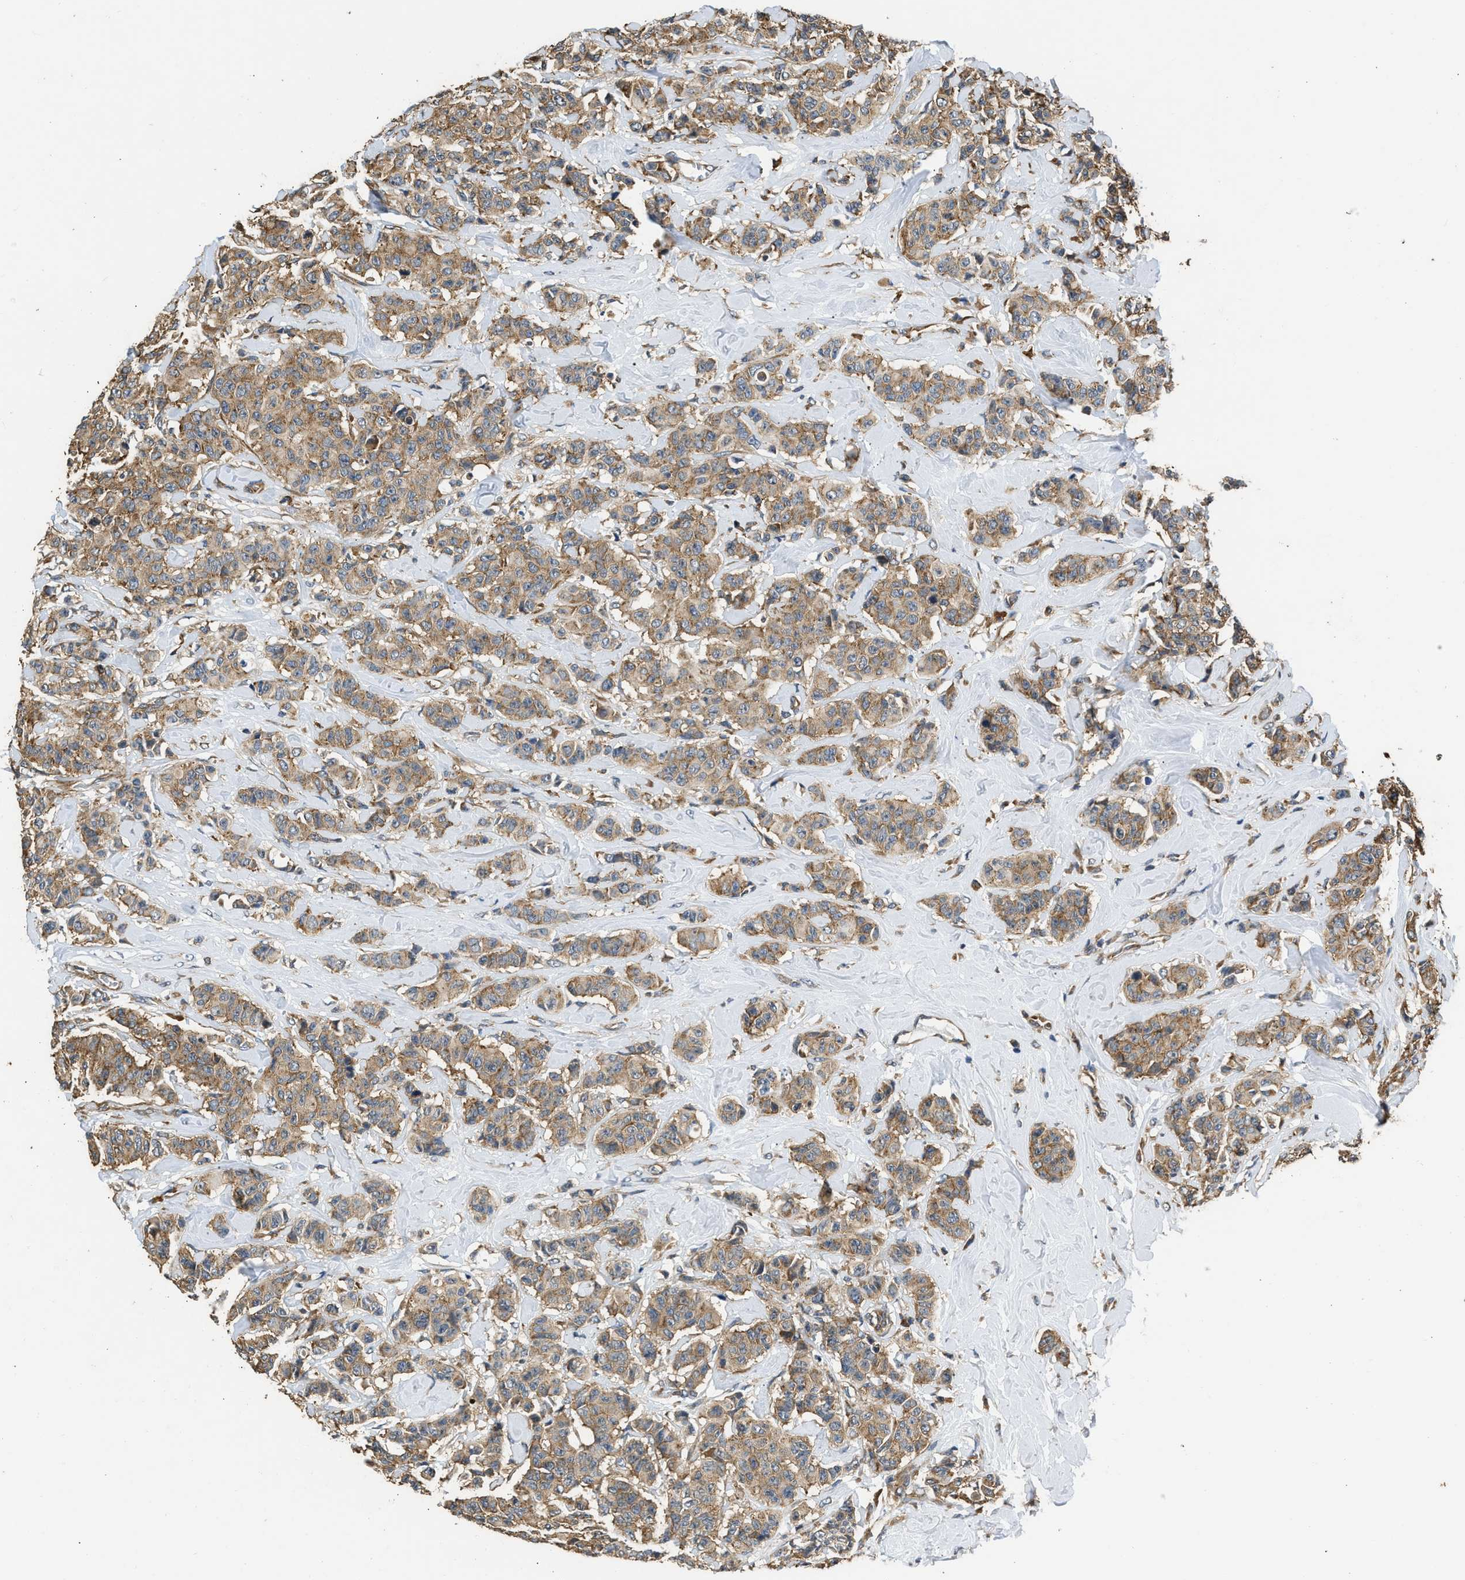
{"staining": {"intensity": "moderate", "quantity": ">75%", "location": "cytoplasmic/membranous"}, "tissue": "breast cancer", "cell_type": "Tumor cells", "image_type": "cancer", "snomed": [{"axis": "morphology", "description": "Normal tissue, NOS"}, {"axis": "morphology", "description": "Duct carcinoma"}, {"axis": "topography", "description": "Breast"}], "caption": "The image exhibits staining of infiltrating ductal carcinoma (breast), revealing moderate cytoplasmic/membranous protein positivity (brown color) within tumor cells.", "gene": "SLC36A4", "patient": {"sex": "female", "age": 40}}